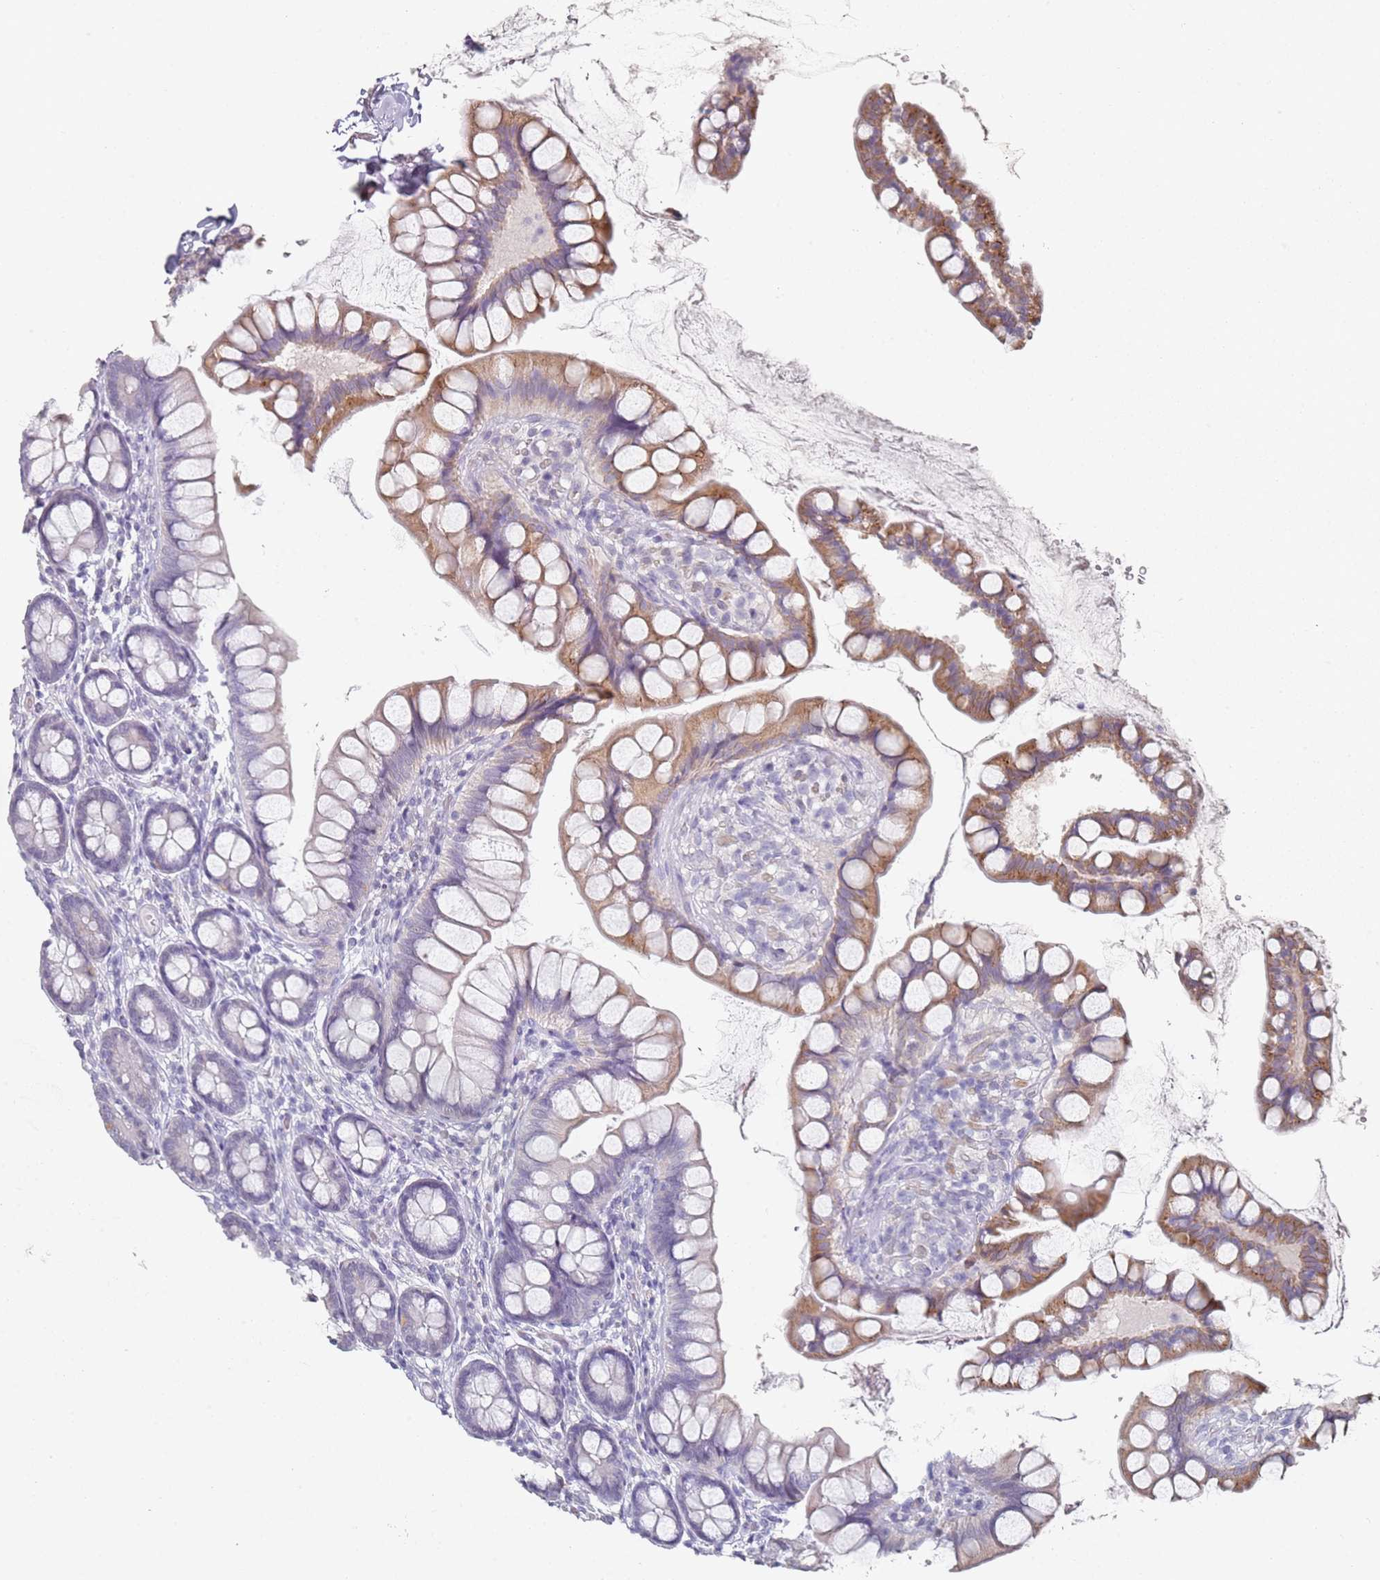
{"staining": {"intensity": "strong", "quantity": "<25%", "location": "cytoplasmic/membranous"}, "tissue": "small intestine", "cell_type": "Glandular cells", "image_type": "normal", "snomed": [{"axis": "morphology", "description": "Normal tissue, NOS"}, {"axis": "topography", "description": "Small intestine"}], "caption": "DAB (3,3'-diaminobenzidine) immunohistochemical staining of benign small intestine exhibits strong cytoplasmic/membranous protein expression in approximately <25% of glandular cells.", "gene": "DNAH11", "patient": {"sex": "male", "age": 70}}